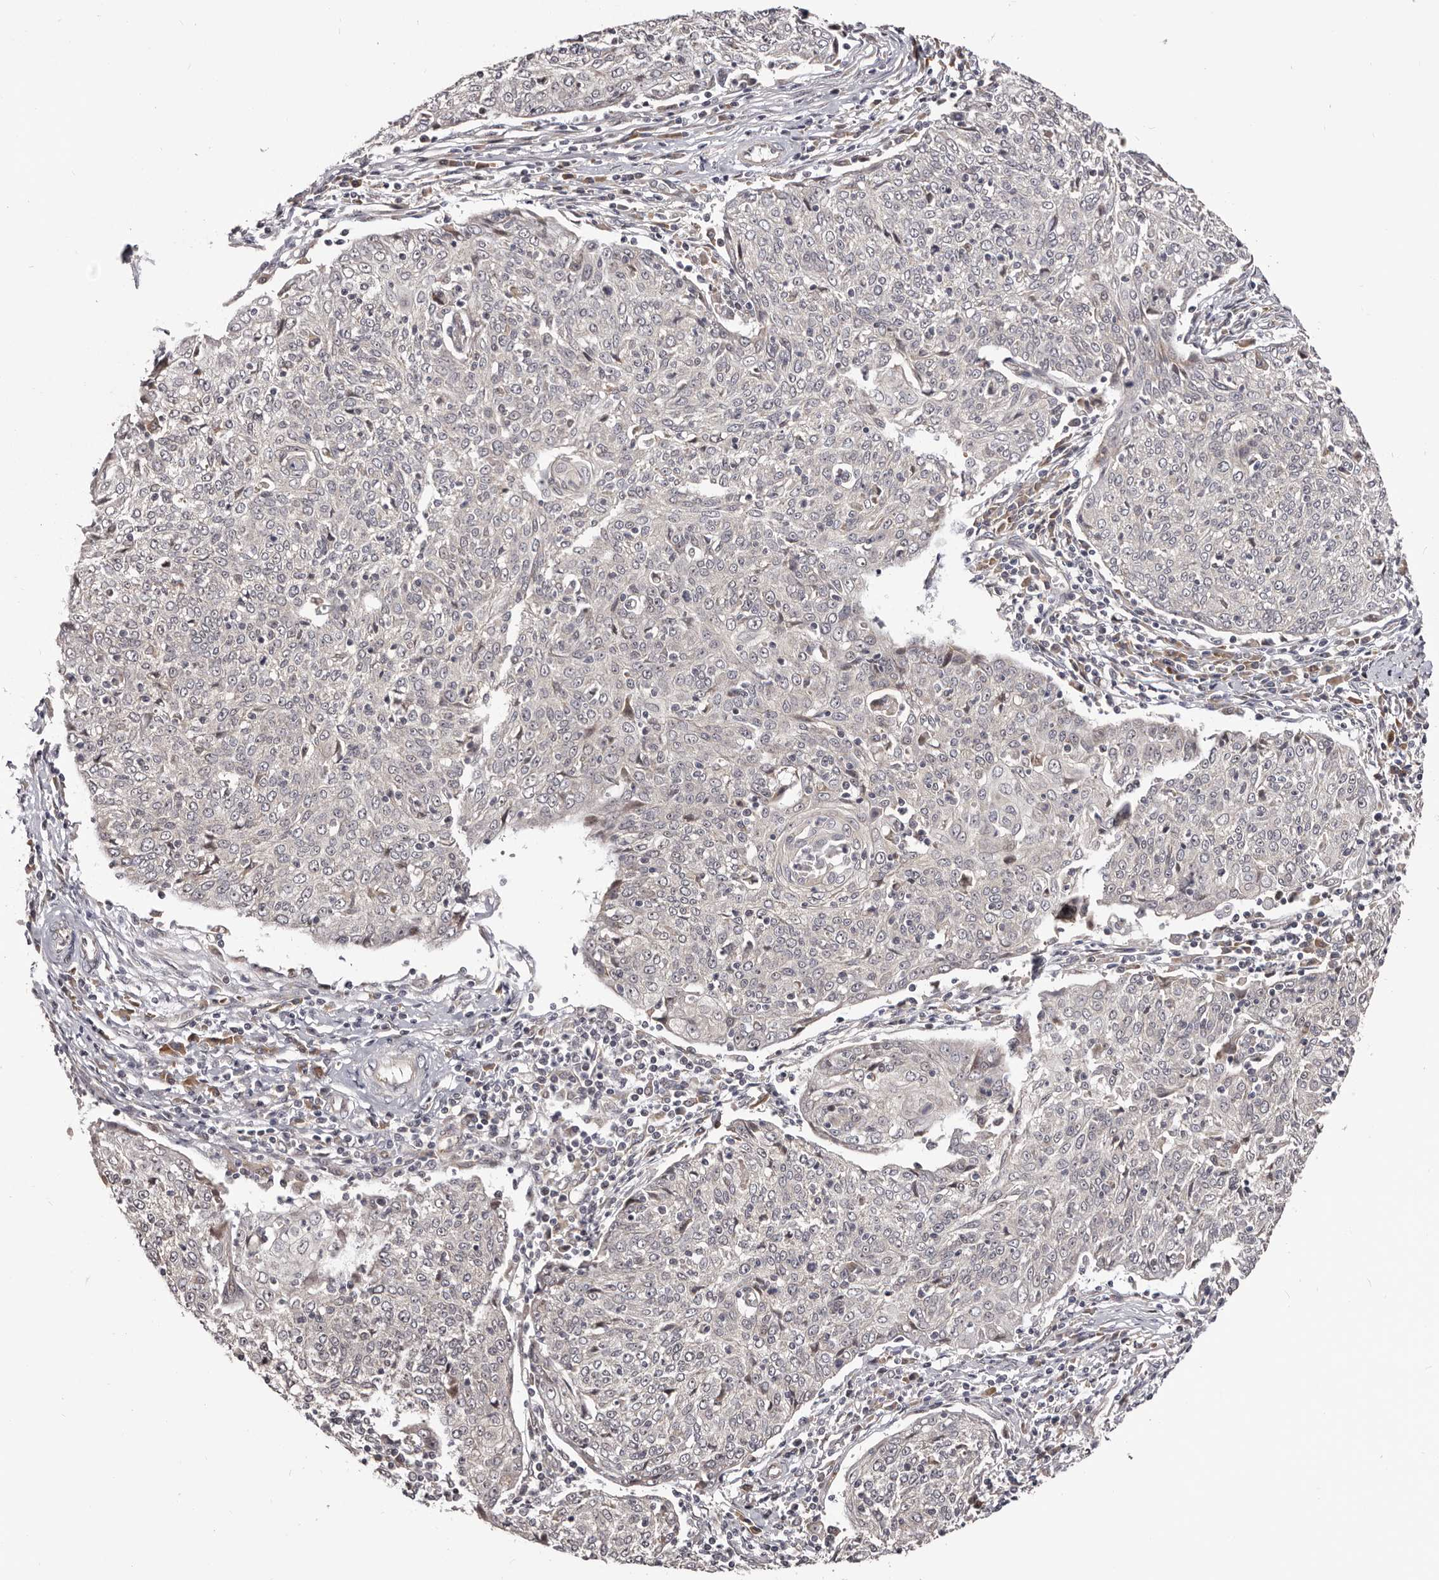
{"staining": {"intensity": "negative", "quantity": "none", "location": "none"}, "tissue": "cervical cancer", "cell_type": "Tumor cells", "image_type": "cancer", "snomed": [{"axis": "morphology", "description": "Squamous cell carcinoma, NOS"}, {"axis": "topography", "description": "Cervix"}], "caption": "This is a histopathology image of immunohistochemistry (IHC) staining of squamous cell carcinoma (cervical), which shows no staining in tumor cells.", "gene": "NOL12", "patient": {"sex": "female", "age": 48}}